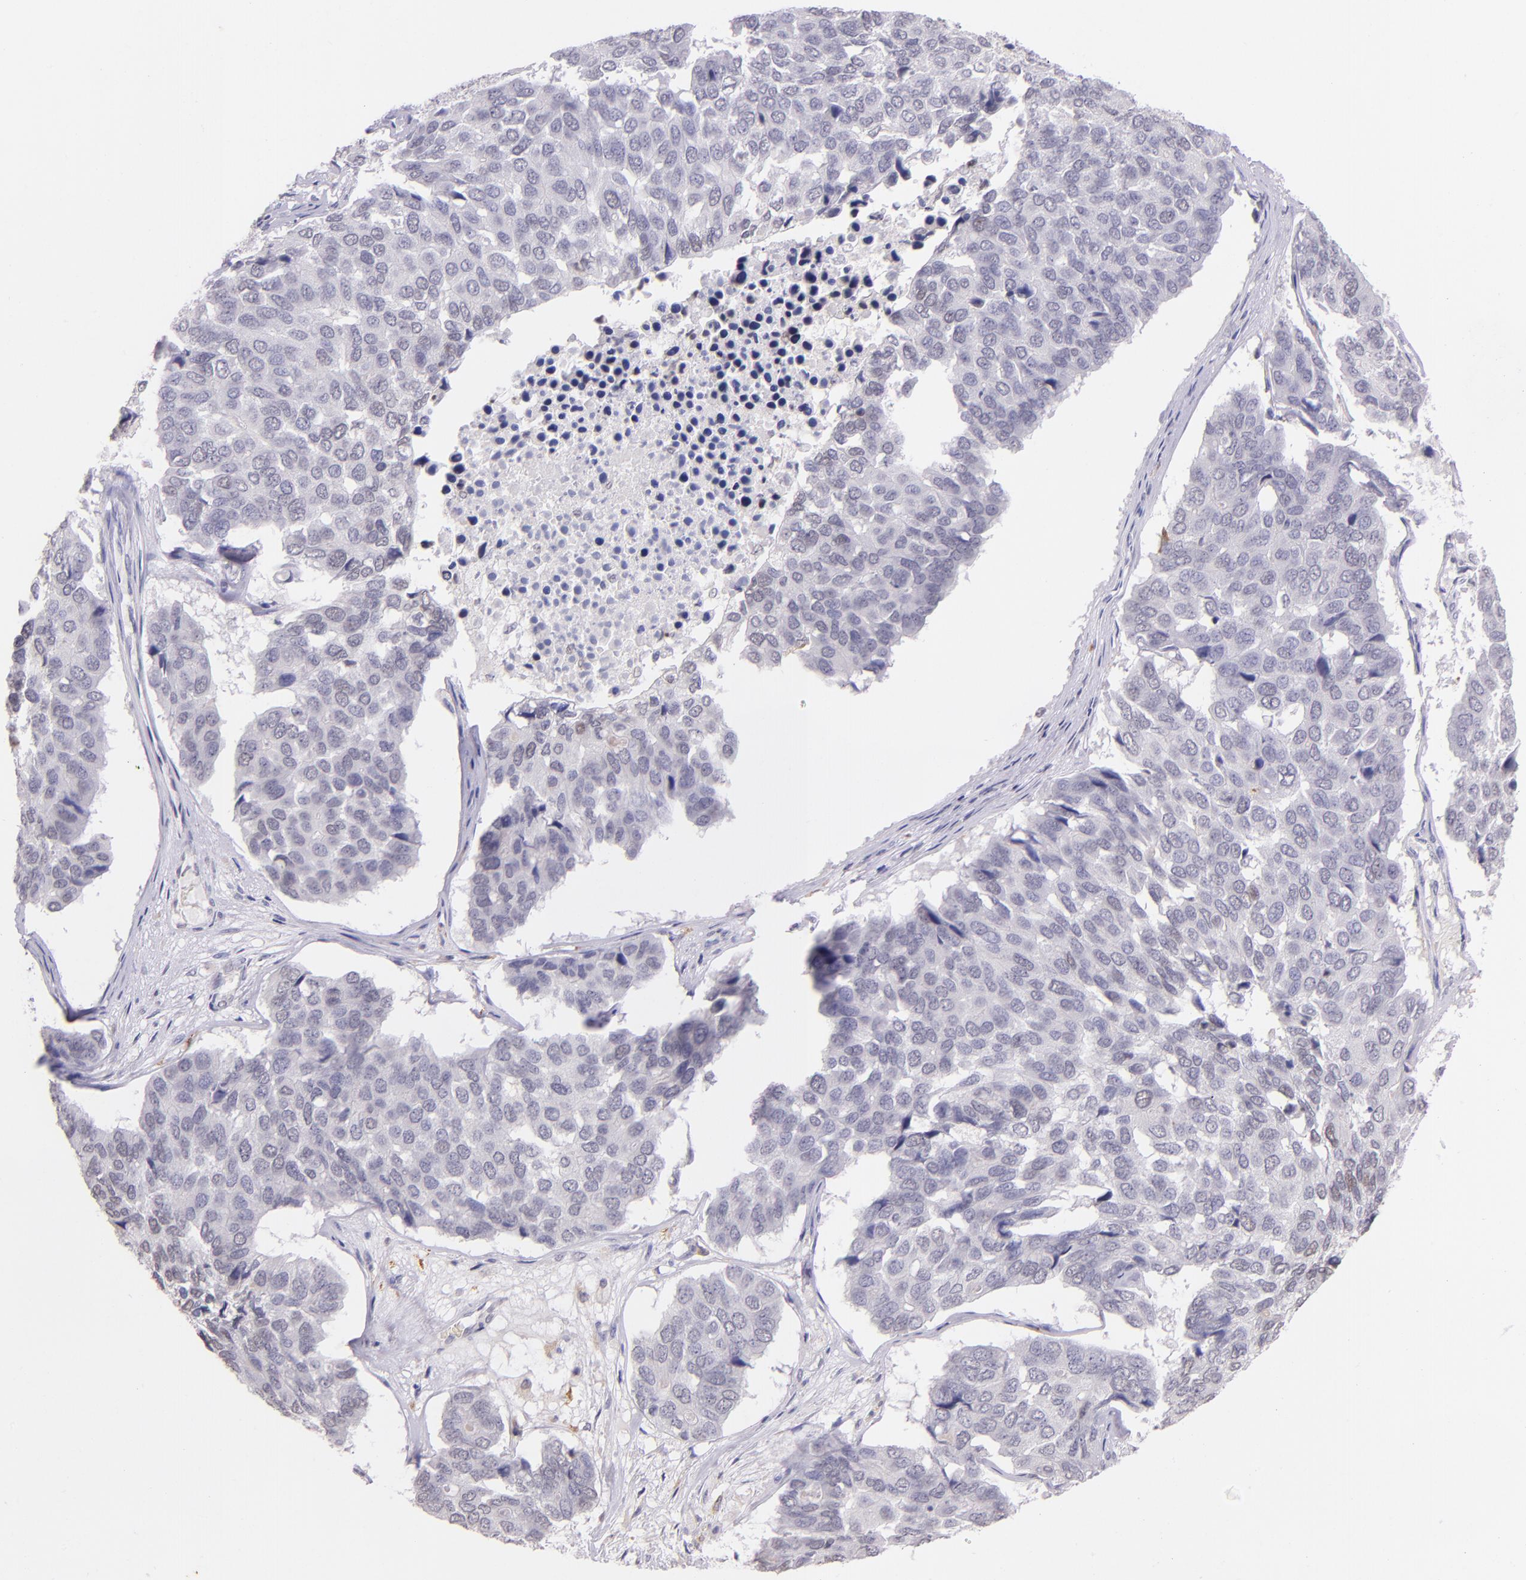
{"staining": {"intensity": "negative", "quantity": "none", "location": "none"}, "tissue": "pancreatic cancer", "cell_type": "Tumor cells", "image_type": "cancer", "snomed": [{"axis": "morphology", "description": "Adenocarcinoma, NOS"}, {"axis": "topography", "description": "Pancreas"}], "caption": "DAB (3,3'-diaminobenzidine) immunohistochemical staining of human pancreatic adenocarcinoma reveals no significant expression in tumor cells.", "gene": "RTN1", "patient": {"sex": "male", "age": 50}}